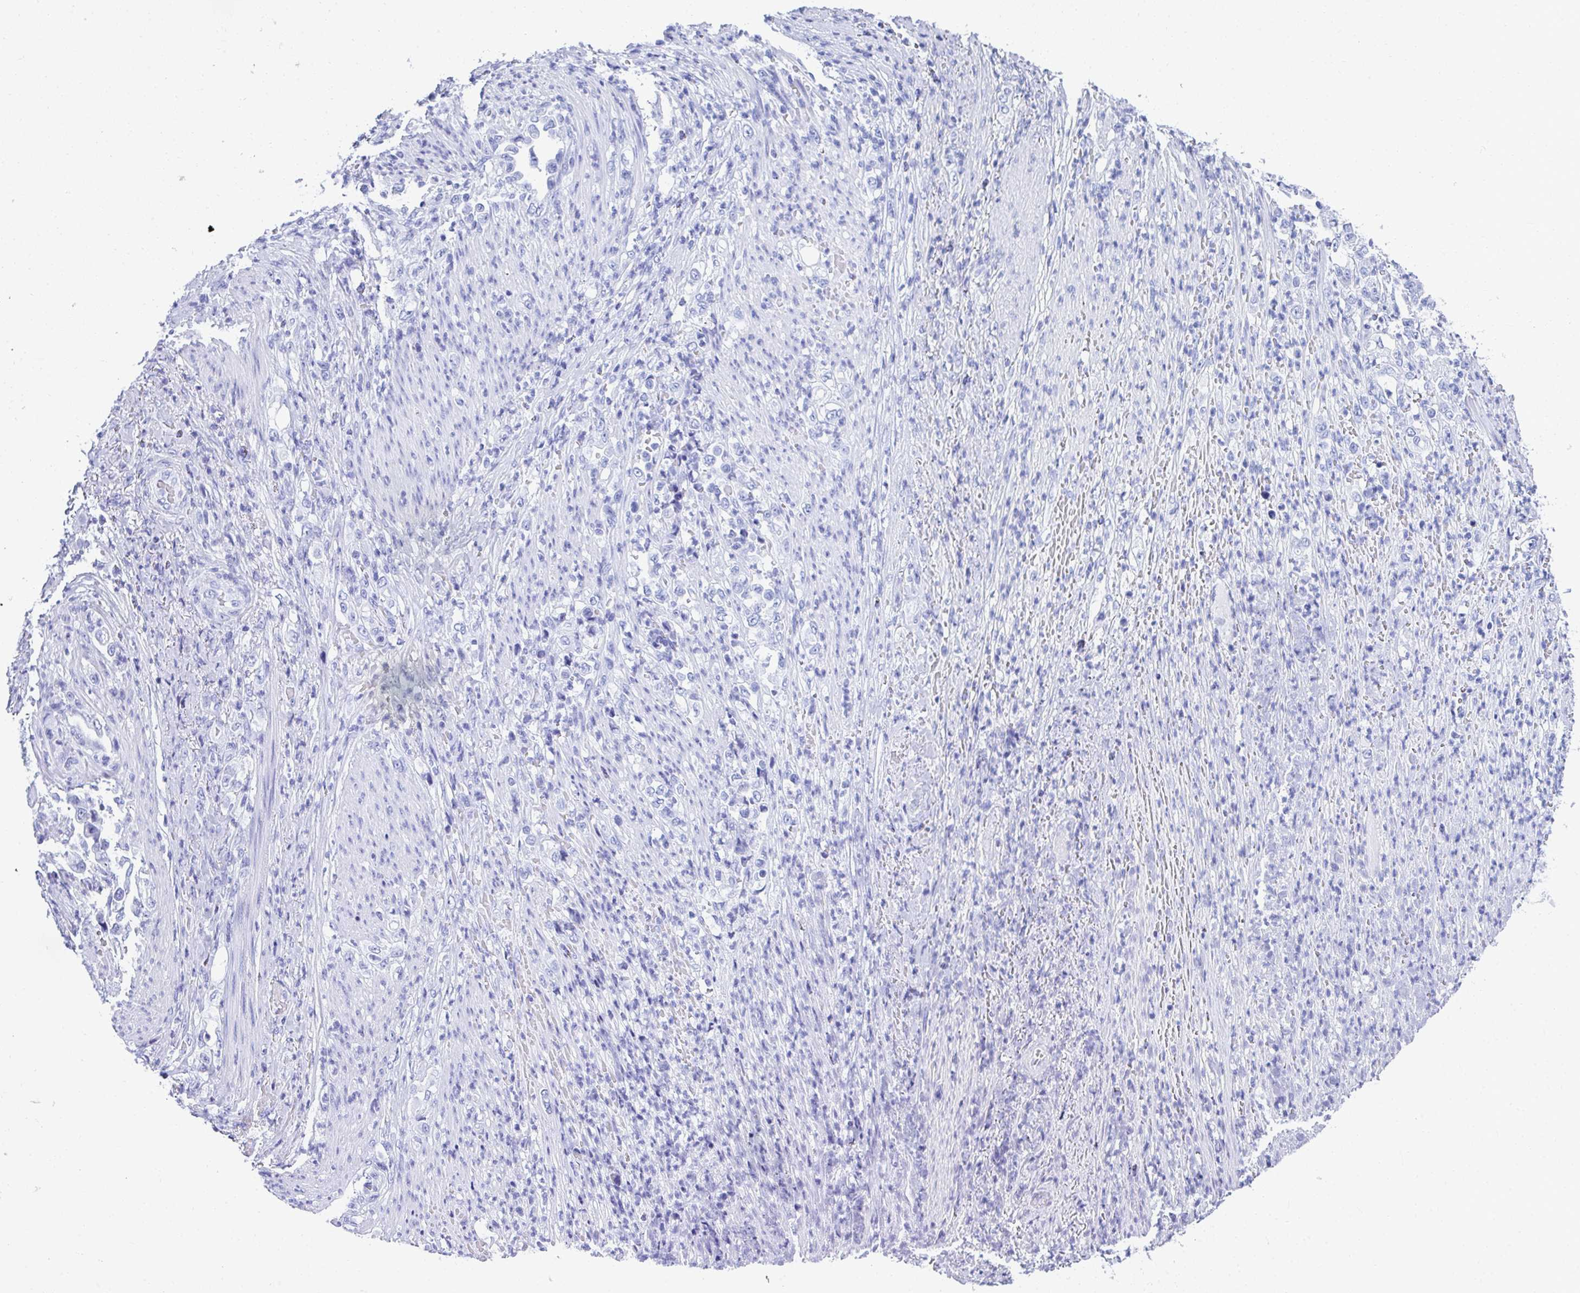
{"staining": {"intensity": "negative", "quantity": "none", "location": "none"}, "tissue": "stomach cancer", "cell_type": "Tumor cells", "image_type": "cancer", "snomed": [{"axis": "morphology", "description": "Normal tissue, NOS"}, {"axis": "morphology", "description": "Adenocarcinoma, NOS"}, {"axis": "topography", "description": "Stomach"}], "caption": "Tumor cells show no significant protein staining in stomach adenocarcinoma.", "gene": "CD7", "patient": {"sex": "female", "age": 79}}